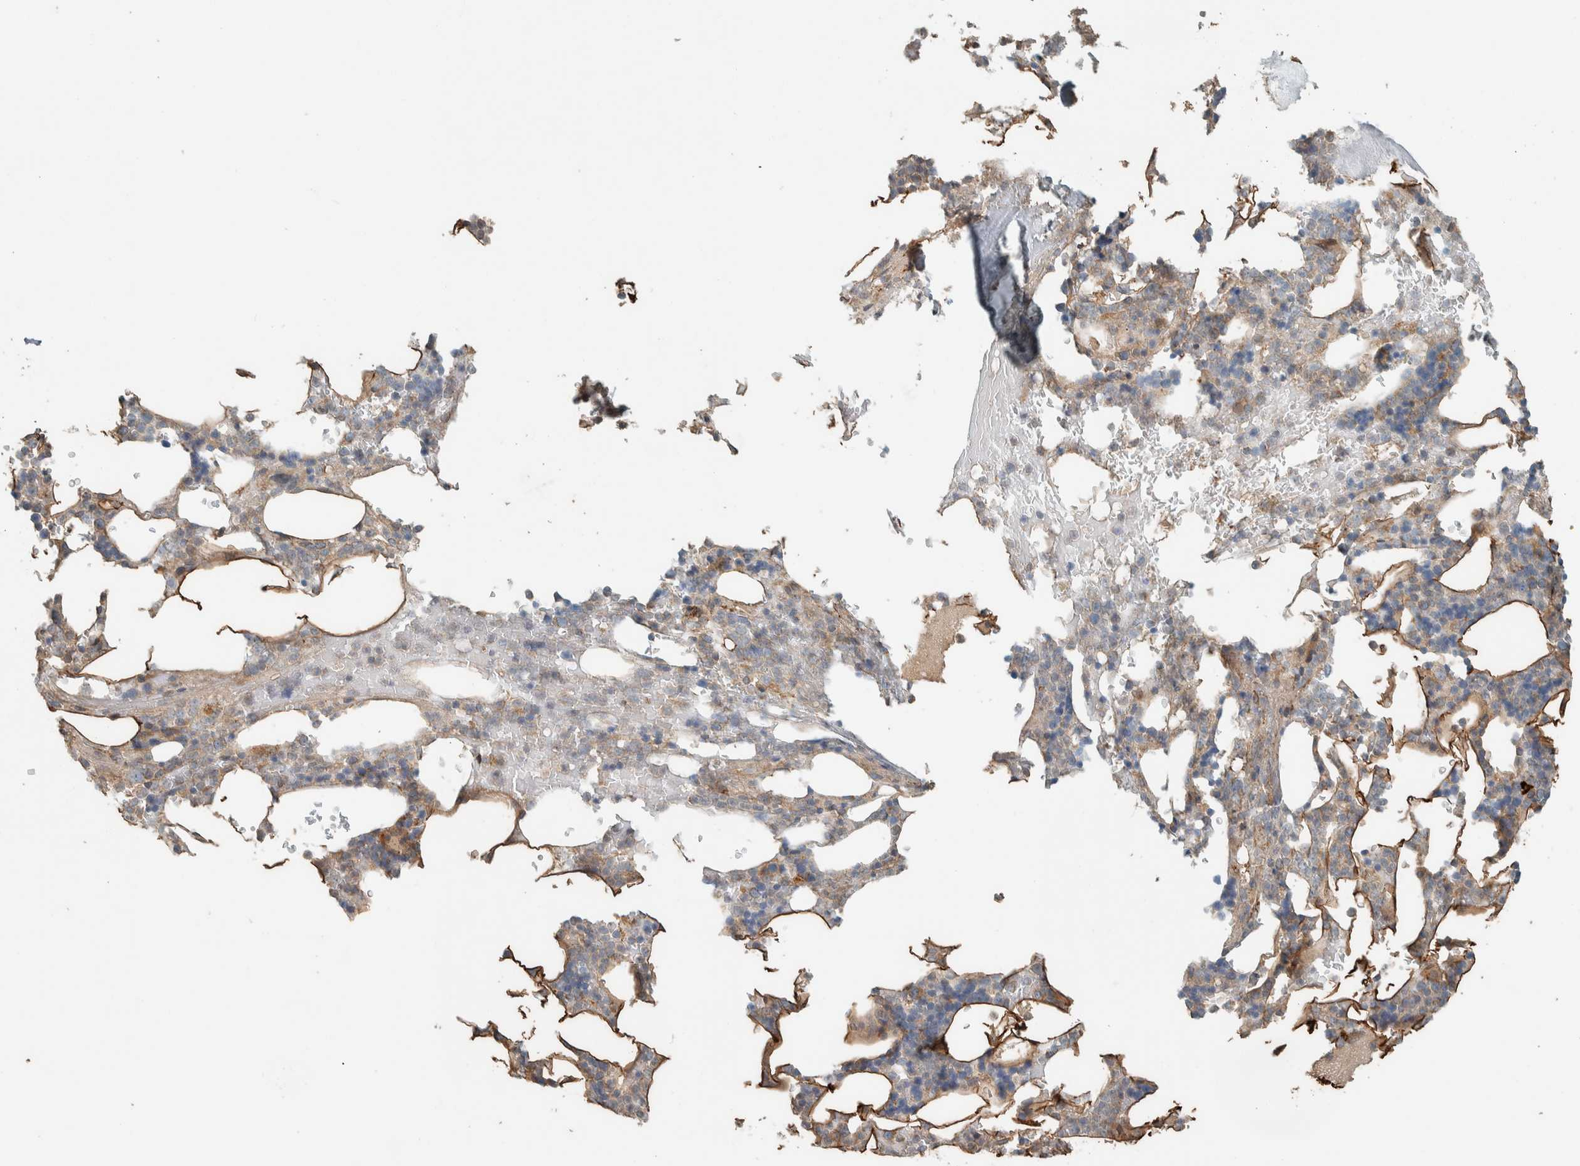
{"staining": {"intensity": "weak", "quantity": "<25%", "location": "cytoplasmic/membranous"}, "tissue": "bone marrow", "cell_type": "Hematopoietic cells", "image_type": "normal", "snomed": [{"axis": "morphology", "description": "Normal tissue, NOS"}, {"axis": "topography", "description": "Bone marrow"}], "caption": "Immunohistochemistry of benign bone marrow shows no staining in hematopoietic cells.", "gene": "NBR1", "patient": {"sex": "female", "age": 81}}